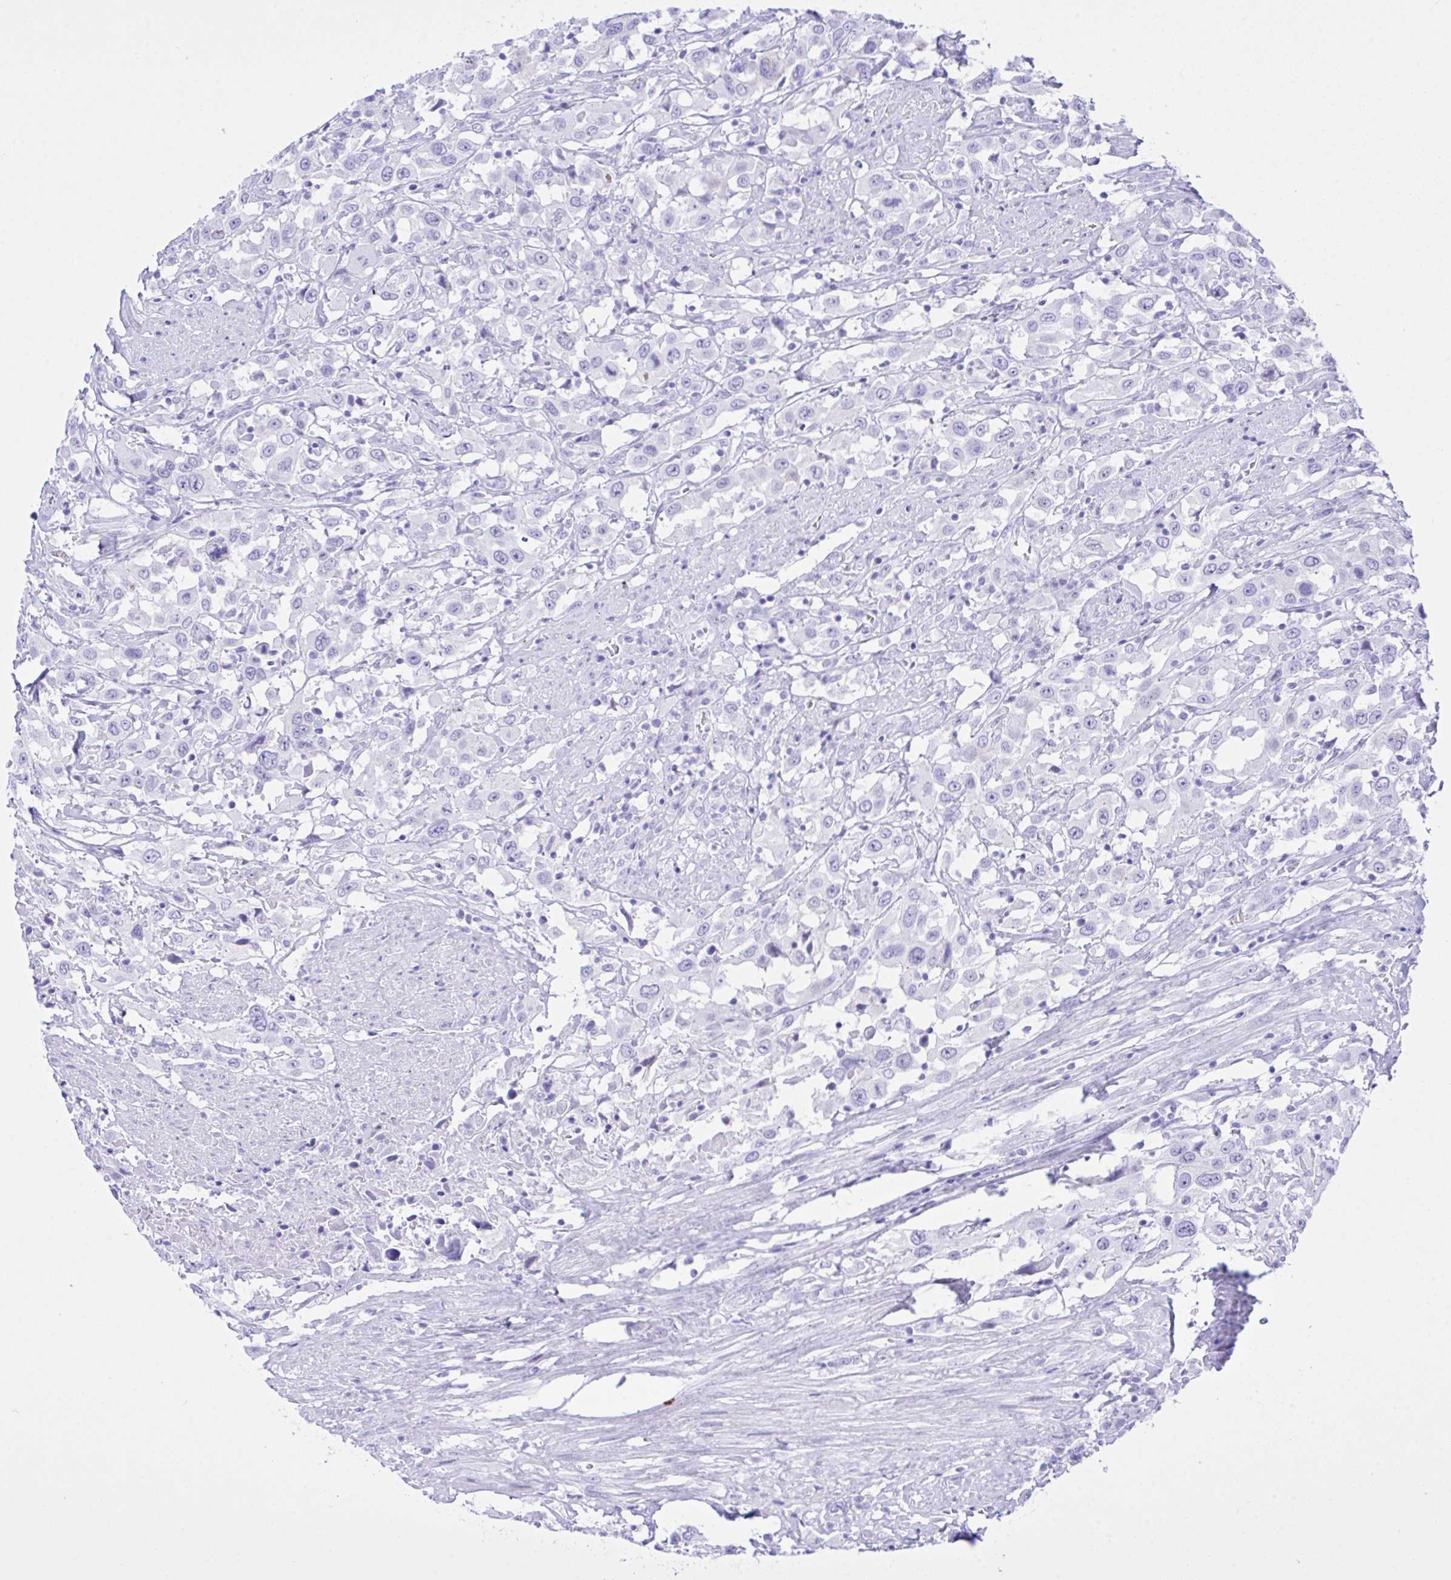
{"staining": {"intensity": "negative", "quantity": "none", "location": "none"}, "tissue": "urothelial cancer", "cell_type": "Tumor cells", "image_type": "cancer", "snomed": [{"axis": "morphology", "description": "Urothelial carcinoma, High grade"}, {"axis": "topography", "description": "Urinary bladder"}], "caption": "Photomicrograph shows no significant protein positivity in tumor cells of urothelial cancer.", "gene": "SELENOV", "patient": {"sex": "male", "age": 61}}